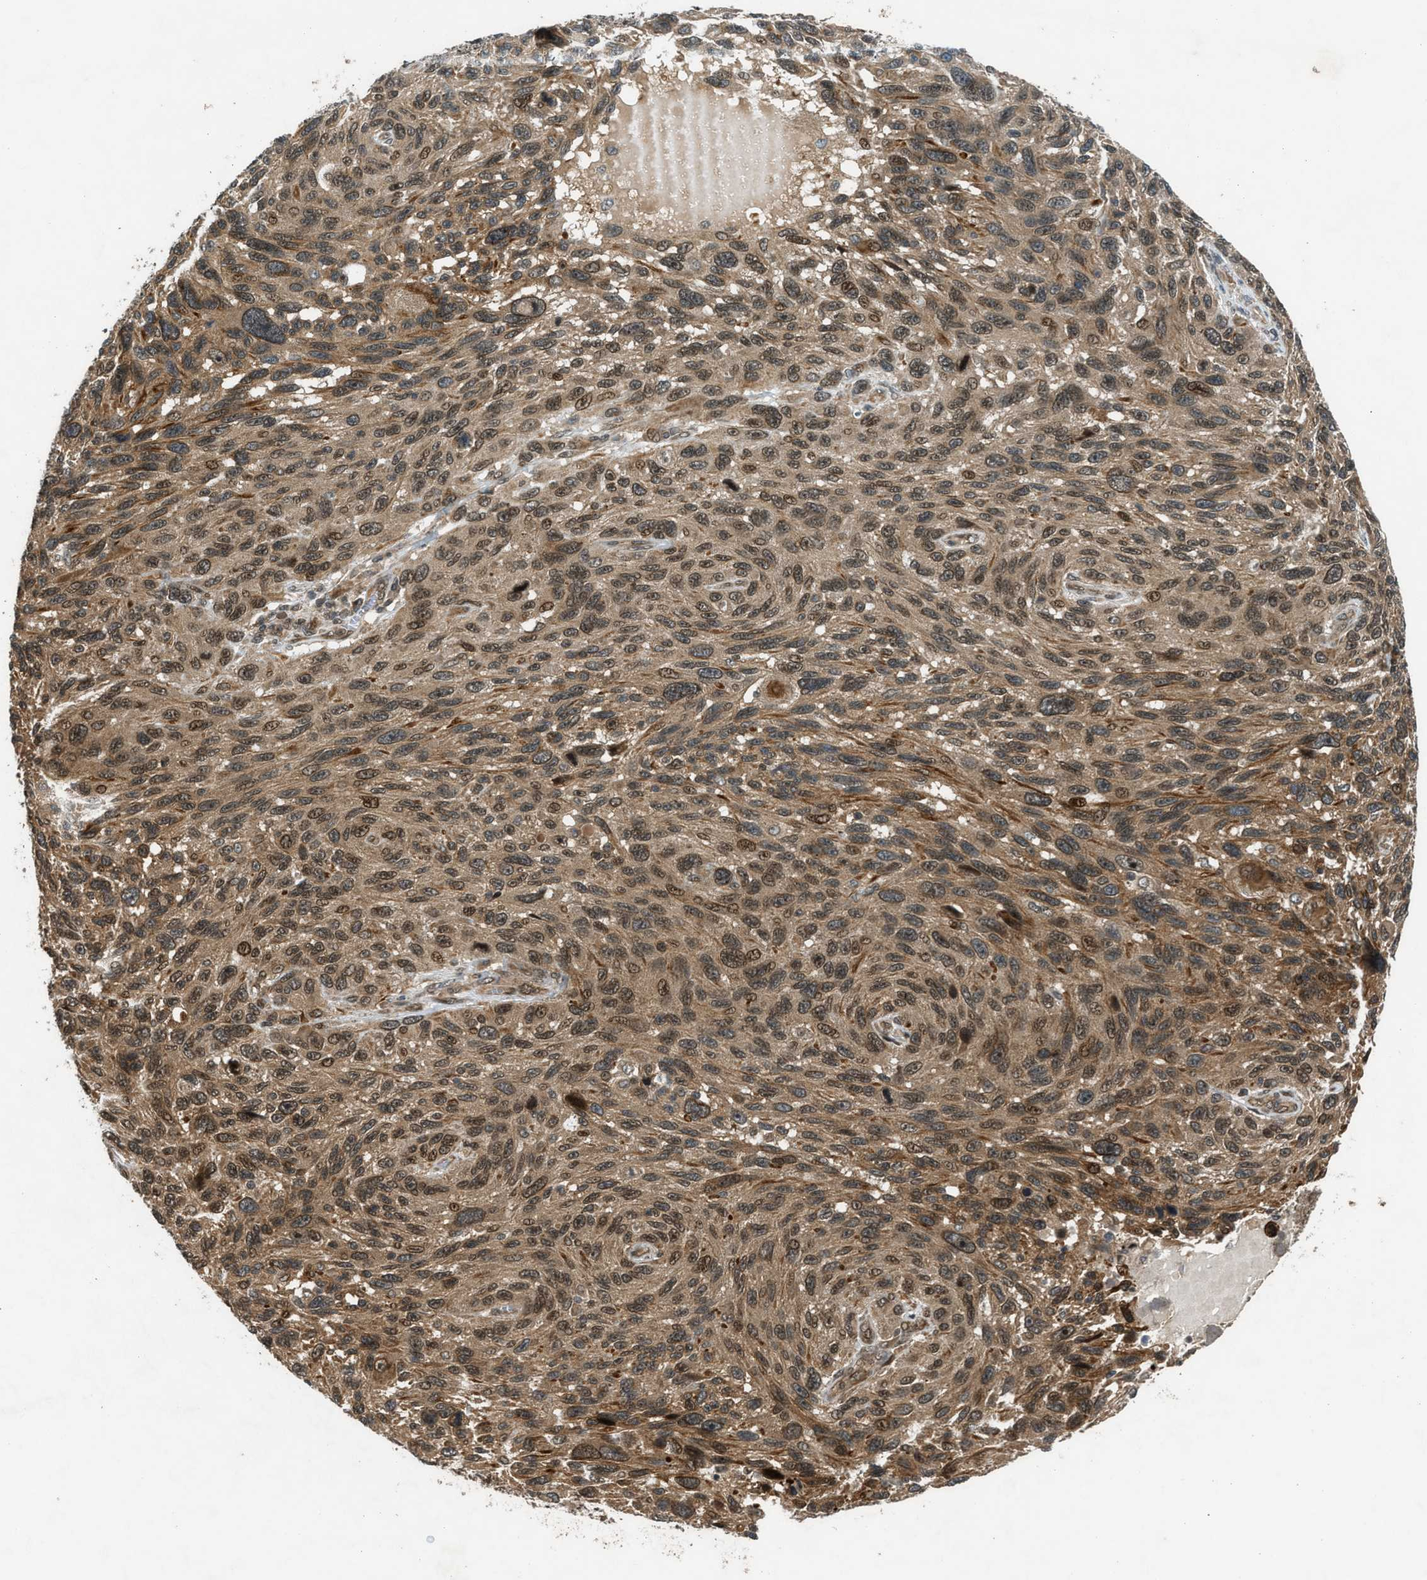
{"staining": {"intensity": "moderate", "quantity": ">75%", "location": "cytoplasmic/membranous,nuclear"}, "tissue": "melanoma", "cell_type": "Tumor cells", "image_type": "cancer", "snomed": [{"axis": "morphology", "description": "Malignant melanoma, NOS"}, {"axis": "topography", "description": "Skin"}], "caption": "Moderate cytoplasmic/membranous and nuclear positivity is identified in about >75% of tumor cells in malignant melanoma.", "gene": "TXNL1", "patient": {"sex": "male", "age": 53}}